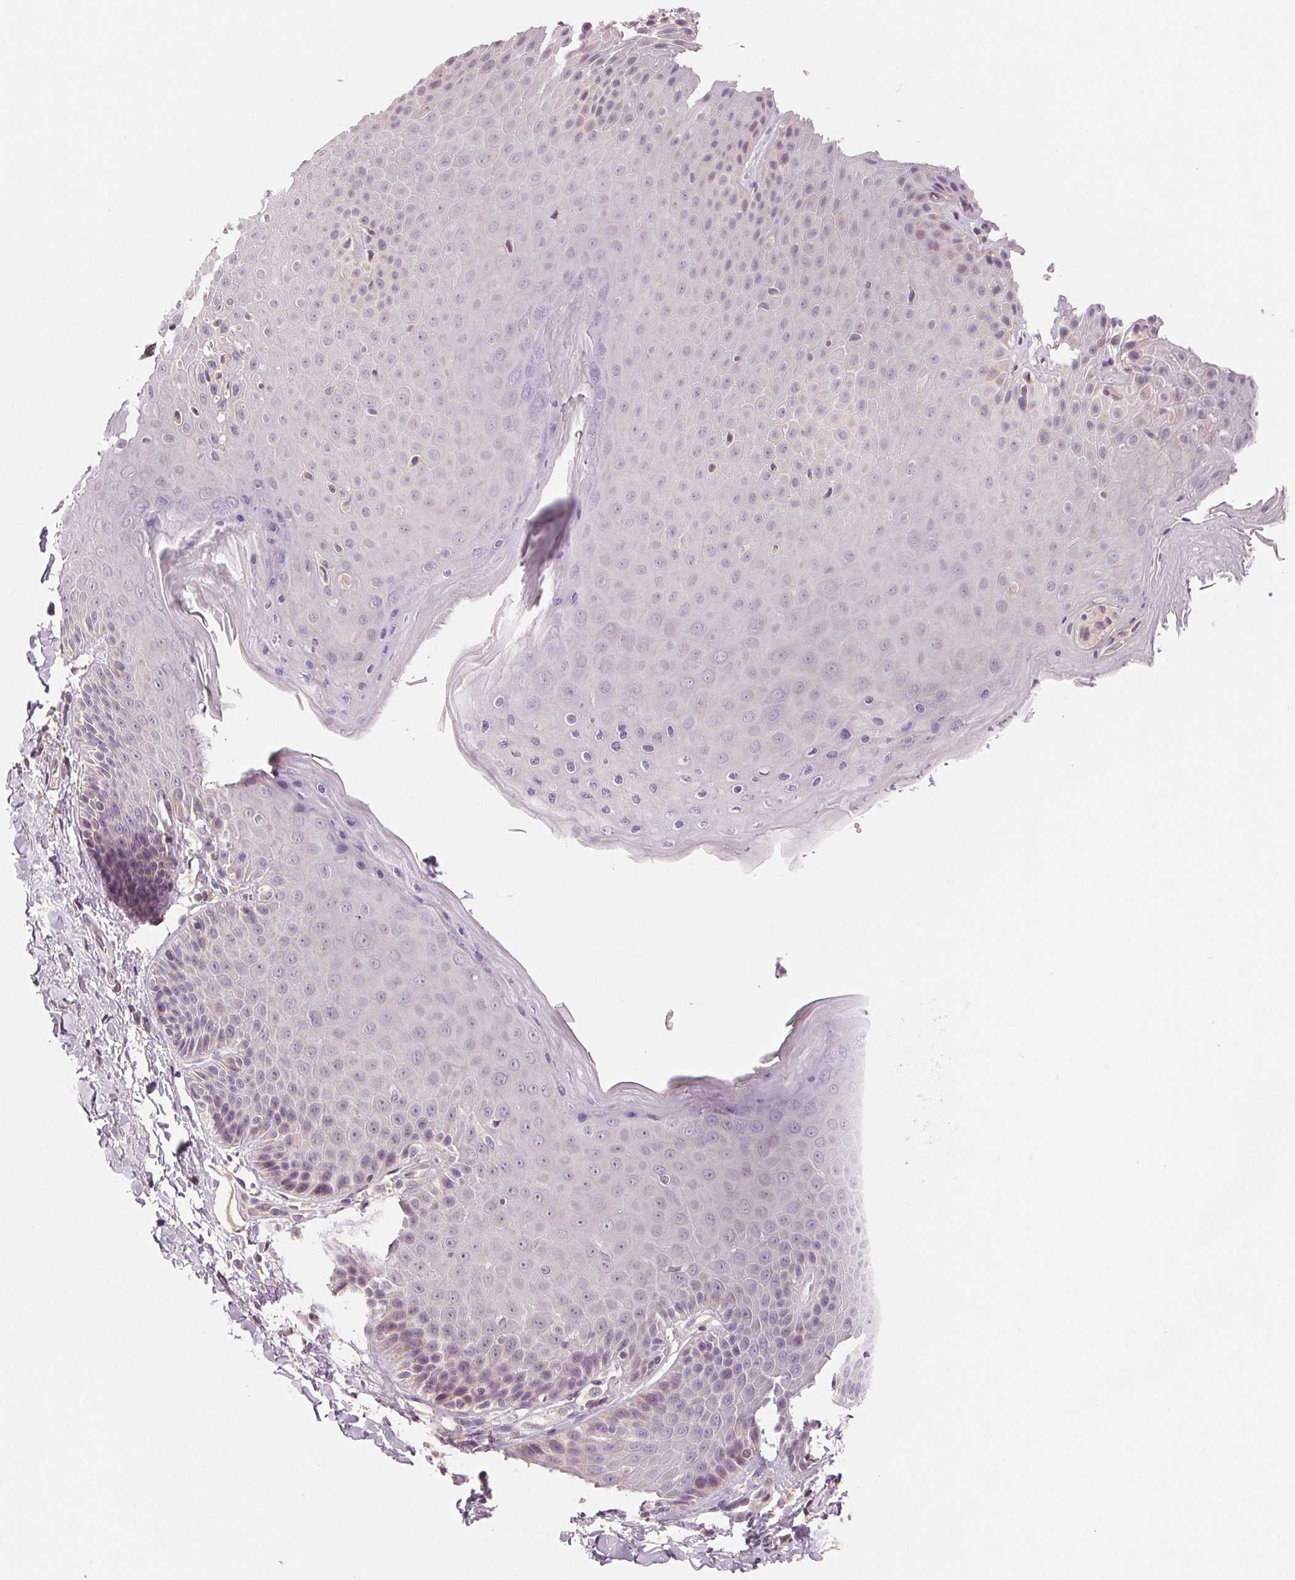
{"staining": {"intensity": "negative", "quantity": "none", "location": "none"}, "tissue": "skin", "cell_type": "Epidermal cells", "image_type": "normal", "snomed": [{"axis": "morphology", "description": "Normal tissue, NOS"}, {"axis": "topography", "description": "Anal"}, {"axis": "topography", "description": "Peripheral nerve tissue"}], "caption": "Immunohistochemistry (IHC) image of benign skin: human skin stained with DAB (3,3'-diaminobenzidine) exhibits no significant protein expression in epidermal cells. Brightfield microscopy of IHC stained with DAB (brown) and hematoxylin (blue), captured at high magnification.", "gene": "AQP8", "patient": {"sex": "male", "age": 51}}